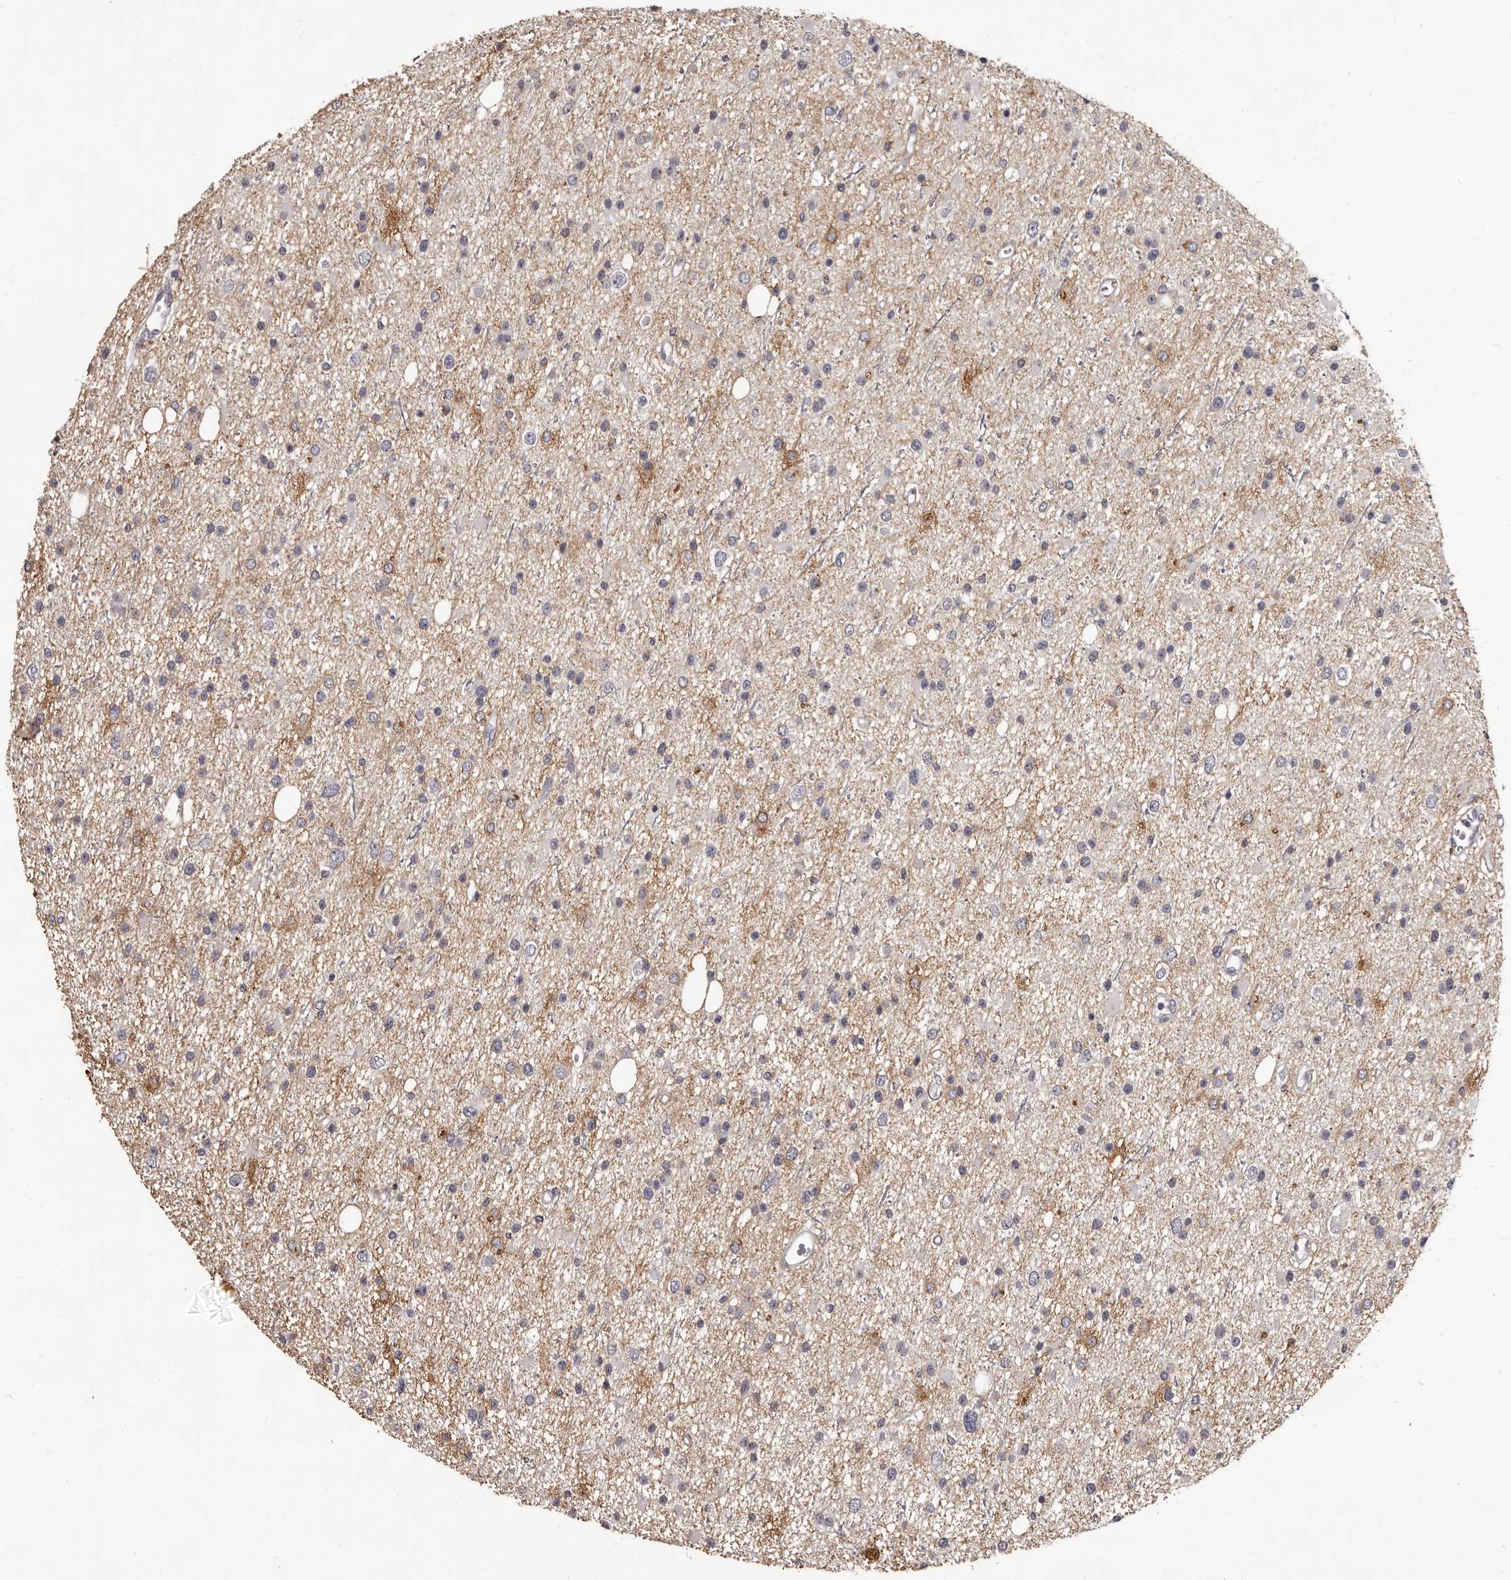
{"staining": {"intensity": "negative", "quantity": "none", "location": "none"}, "tissue": "glioma", "cell_type": "Tumor cells", "image_type": "cancer", "snomed": [{"axis": "morphology", "description": "Glioma, malignant, Low grade"}, {"axis": "topography", "description": "Cerebral cortex"}], "caption": "Immunohistochemistry micrograph of low-grade glioma (malignant) stained for a protein (brown), which displays no staining in tumor cells.", "gene": "GPR78", "patient": {"sex": "female", "age": 39}}